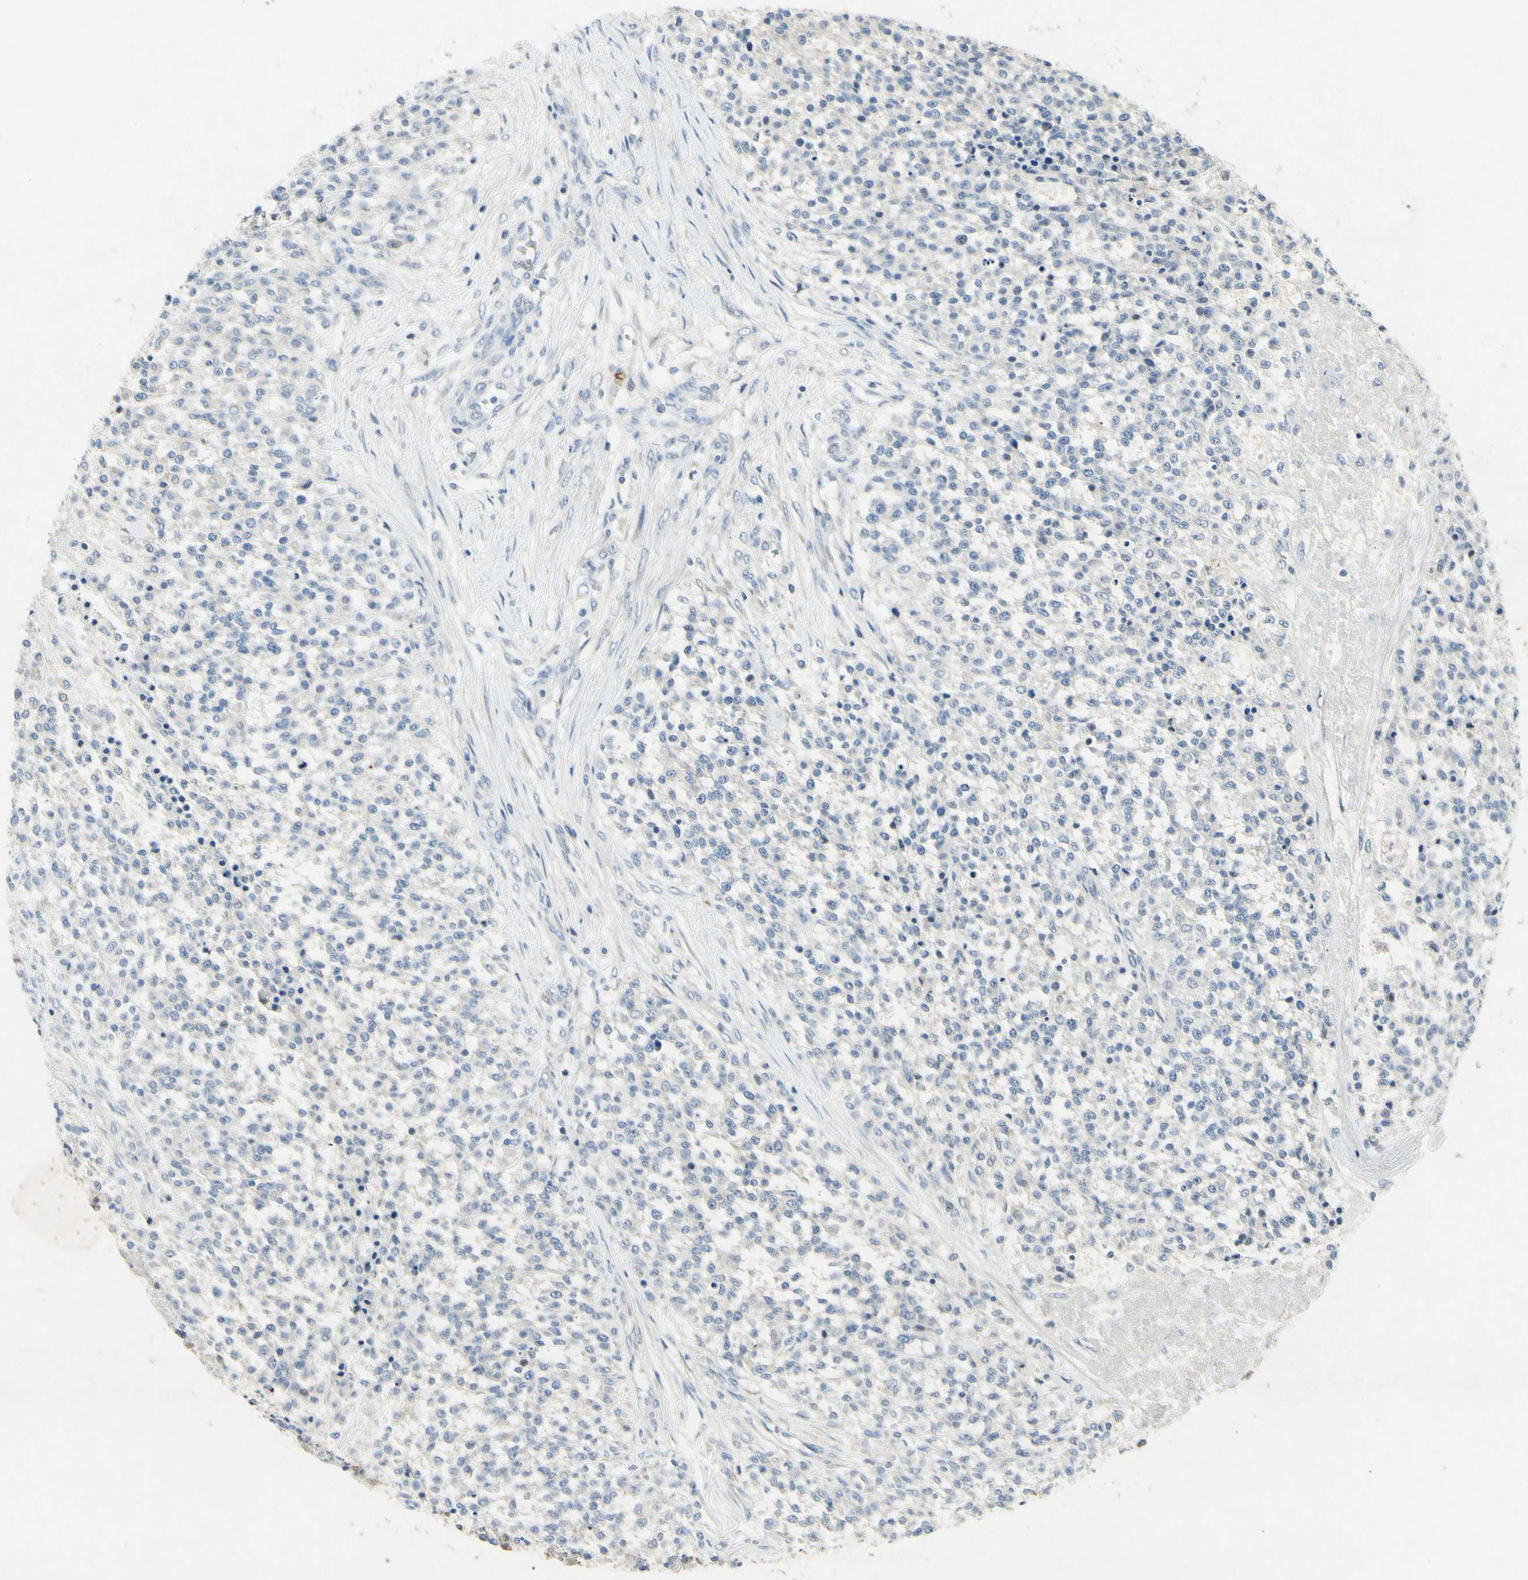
{"staining": {"intensity": "negative", "quantity": "none", "location": "none"}, "tissue": "testis cancer", "cell_type": "Tumor cells", "image_type": "cancer", "snomed": [{"axis": "morphology", "description": "Seminoma, NOS"}, {"axis": "topography", "description": "Testis"}], "caption": "This is an IHC image of testis cancer. There is no staining in tumor cells.", "gene": "SNAP91", "patient": {"sex": "male", "age": 59}}